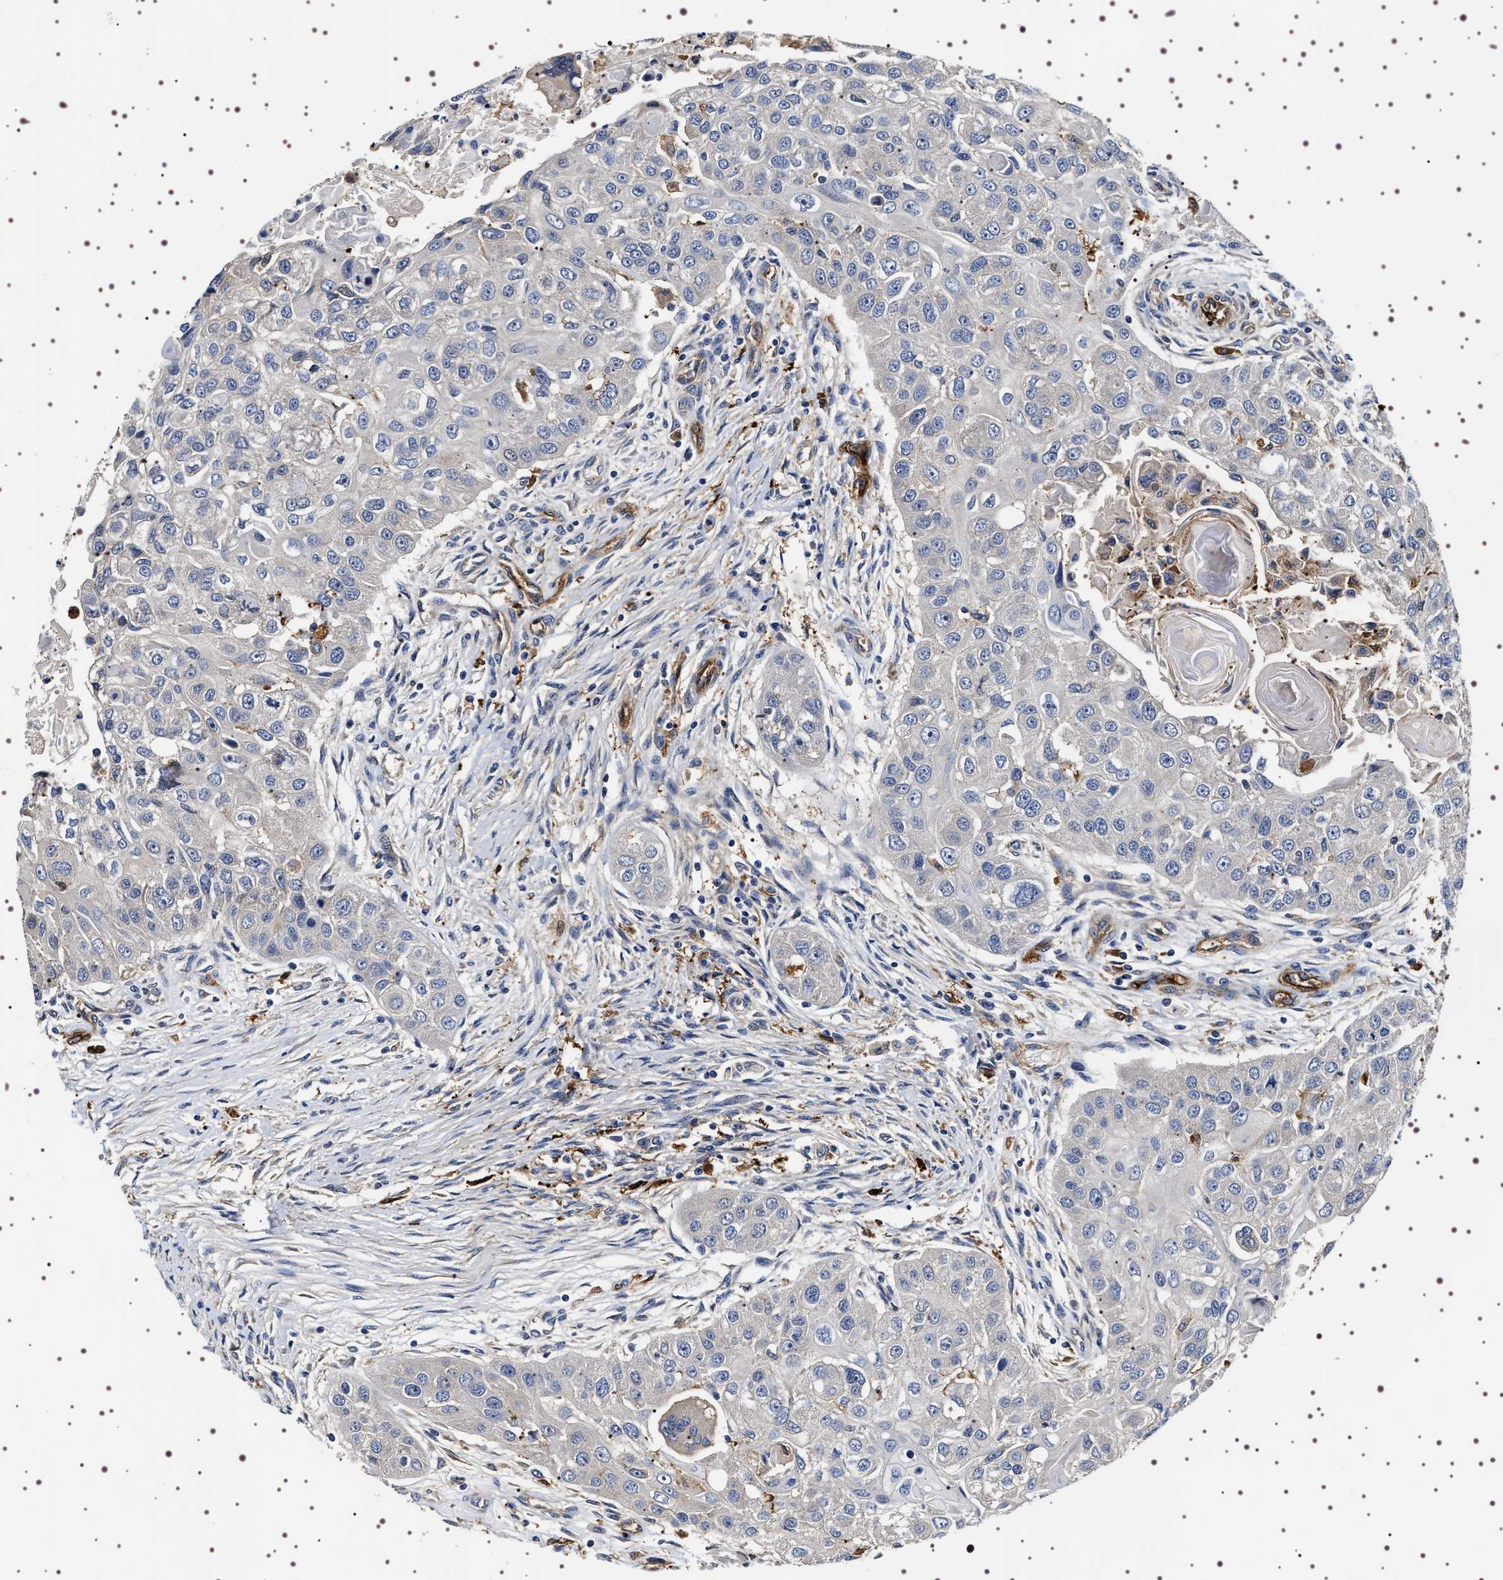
{"staining": {"intensity": "negative", "quantity": "none", "location": "none"}, "tissue": "head and neck cancer", "cell_type": "Tumor cells", "image_type": "cancer", "snomed": [{"axis": "morphology", "description": "Normal tissue, NOS"}, {"axis": "morphology", "description": "Squamous cell carcinoma, NOS"}, {"axis": "topography", "description": "Skeletal muscle"}, {"axis": "topography", "description": "Head-Neck"}], "caption": "IHC micrograph of human head and neck squamous cell carcinoma stained for a protein (brown), which reveals no expression in tumor cells.", "gene": "ALPL", "patient": {"sex": "male", "age": 51}}